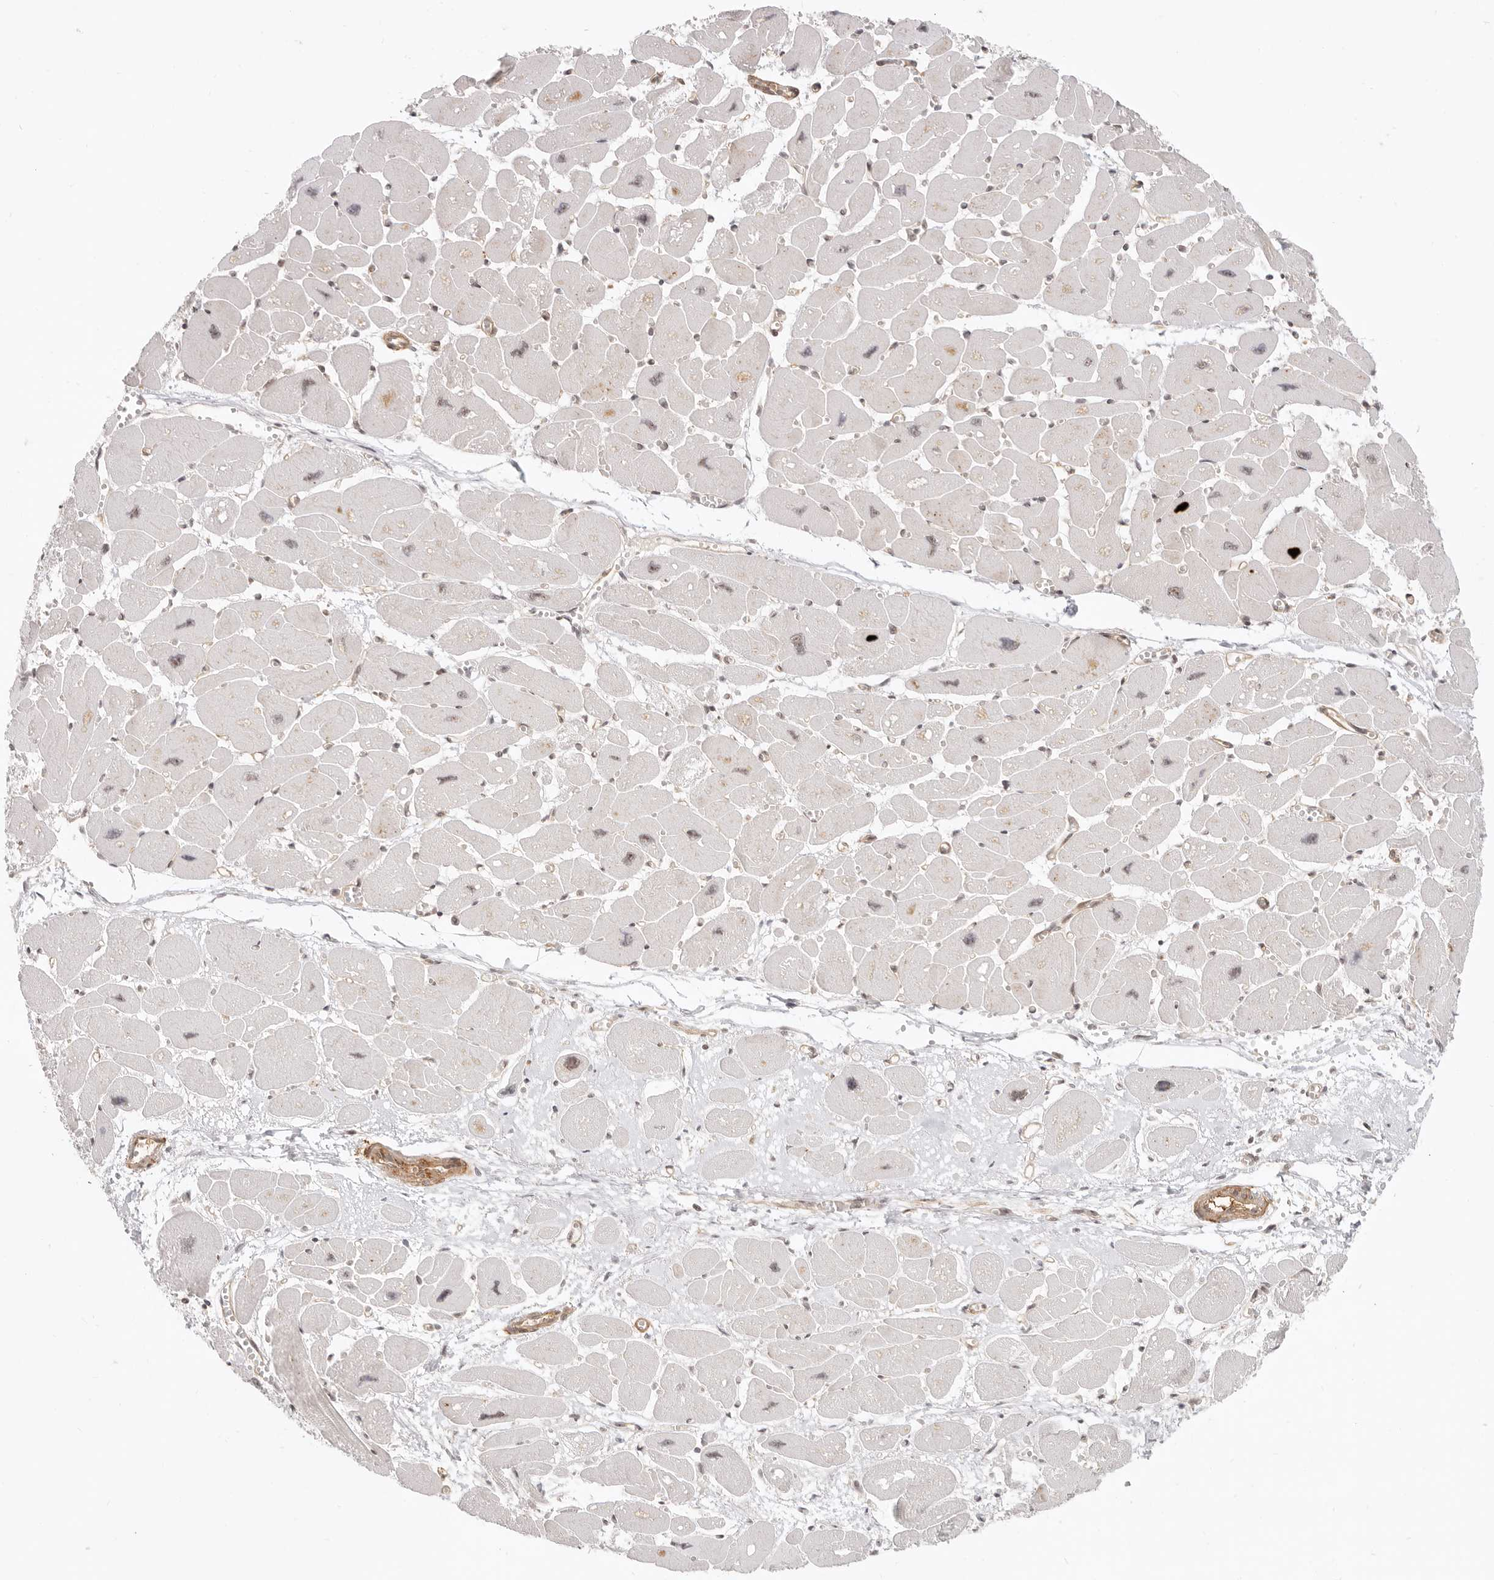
{"staining": {"intensity": "weak", "quantity": ">75%", "location": "nuclear"}, "tissue": "heart muscle", "cell_type": "Cardiomyocytes", "image_type": "normal", "snomed": [{"axis": "morphology", "description": "Normal tissue, NOS"}, {"axis": "topography", "description": "Heart"}], "caption": "Protein staining exhibits weak nuclear expression in approximately >75% of cardiomyocytes in normal heart muscle.", "gene": "BAP1", "patient": {"sex": "female", "age": 54}}